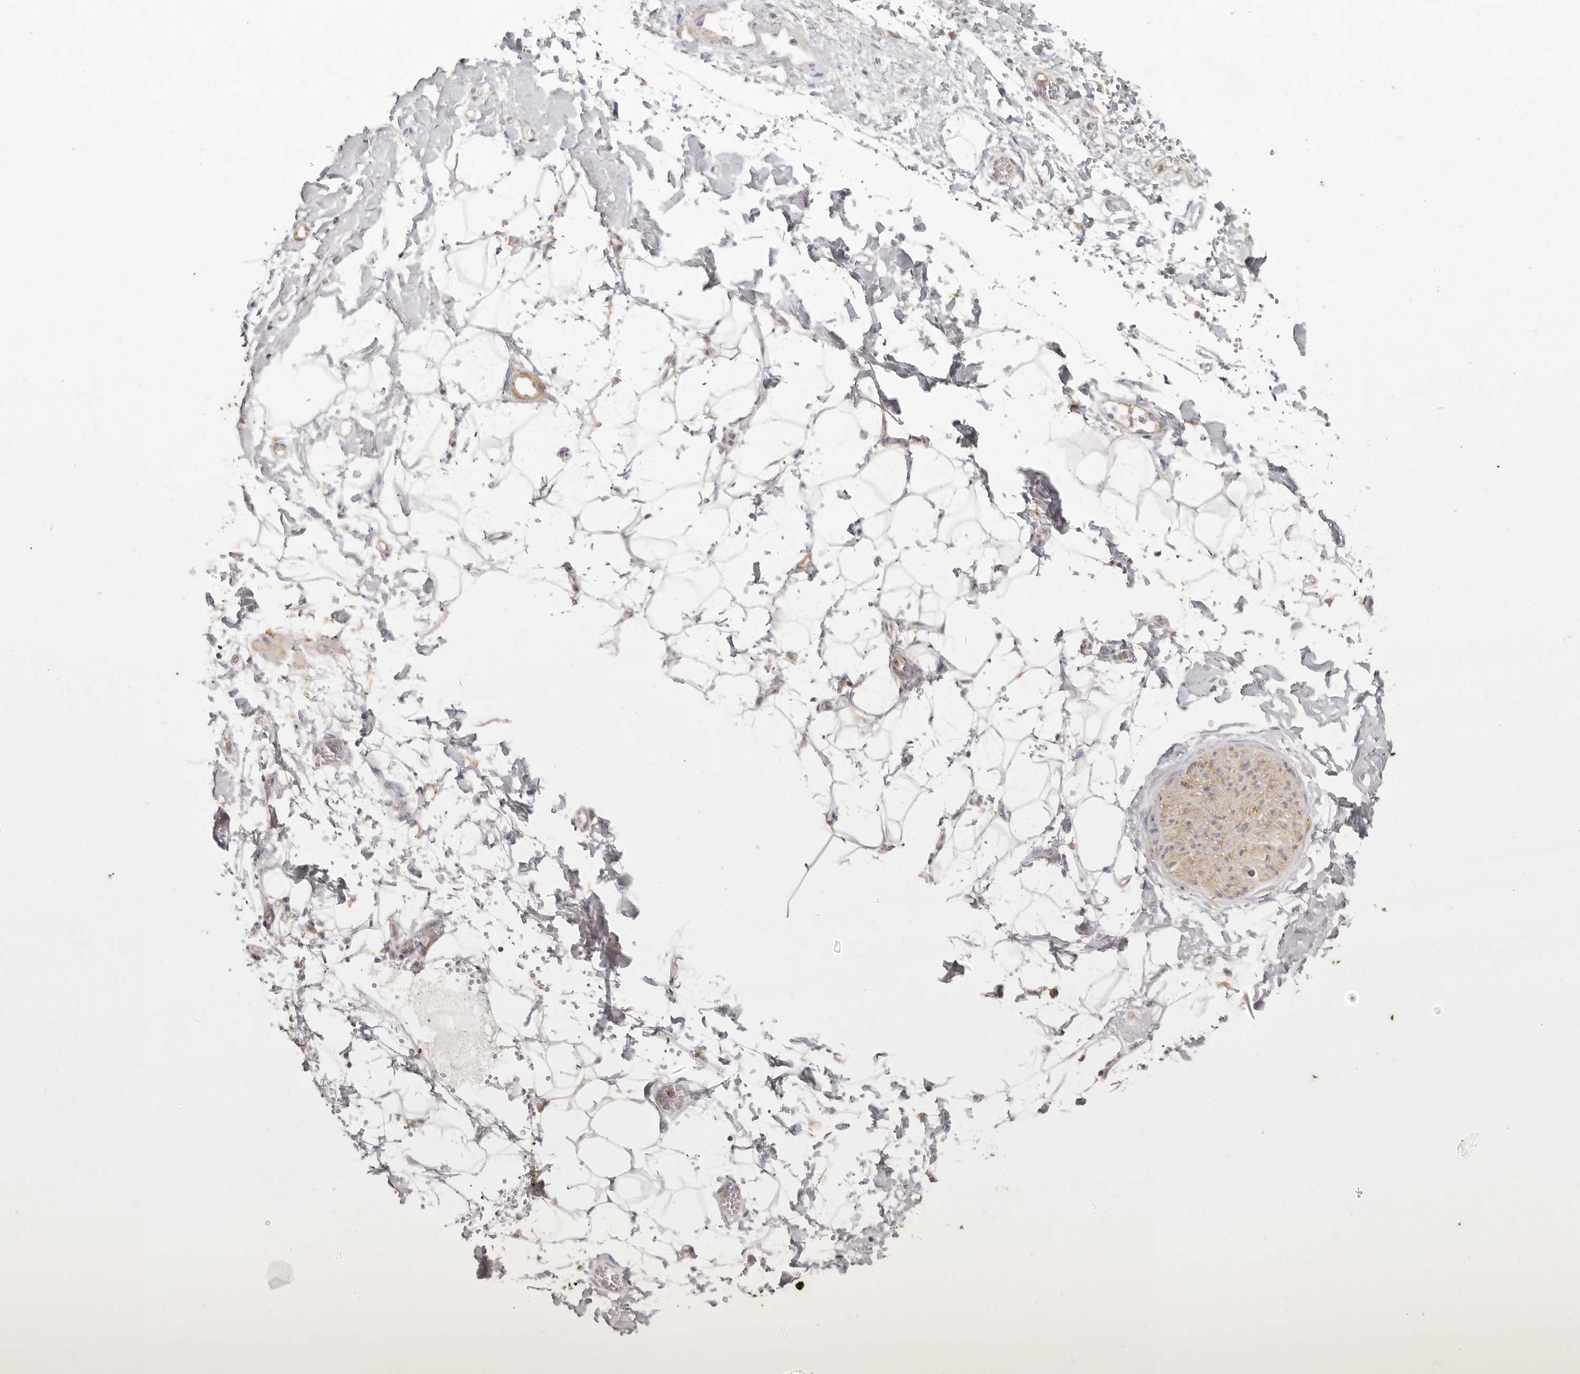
{"staining": {"intensity": "negative", "quantity": "none", "location": "none"}, "tissue": "adipose tissue", "cell_type": "Adipocytes", "image_type": "normal", "snomed": [{"axis": "morphology", "description": "Normal tissue, NOS"}, {"axis": "morphology", "description": "Adenocarcinoma, NOS"}, {"axis": "topography", "description": "Pancreas"}, {"axis": "topography", "description": "Peripheral nerve tissue"}], "caption": "Image shows no protein expression in adipocytes of normal adipose tissue. (DAB (3,3'-diaminobenzidine) IHC visualized using brightfield microscopy, high magnification).", "gene": "NIBAN1", "patient": {"sex": "male", "age": 59}}